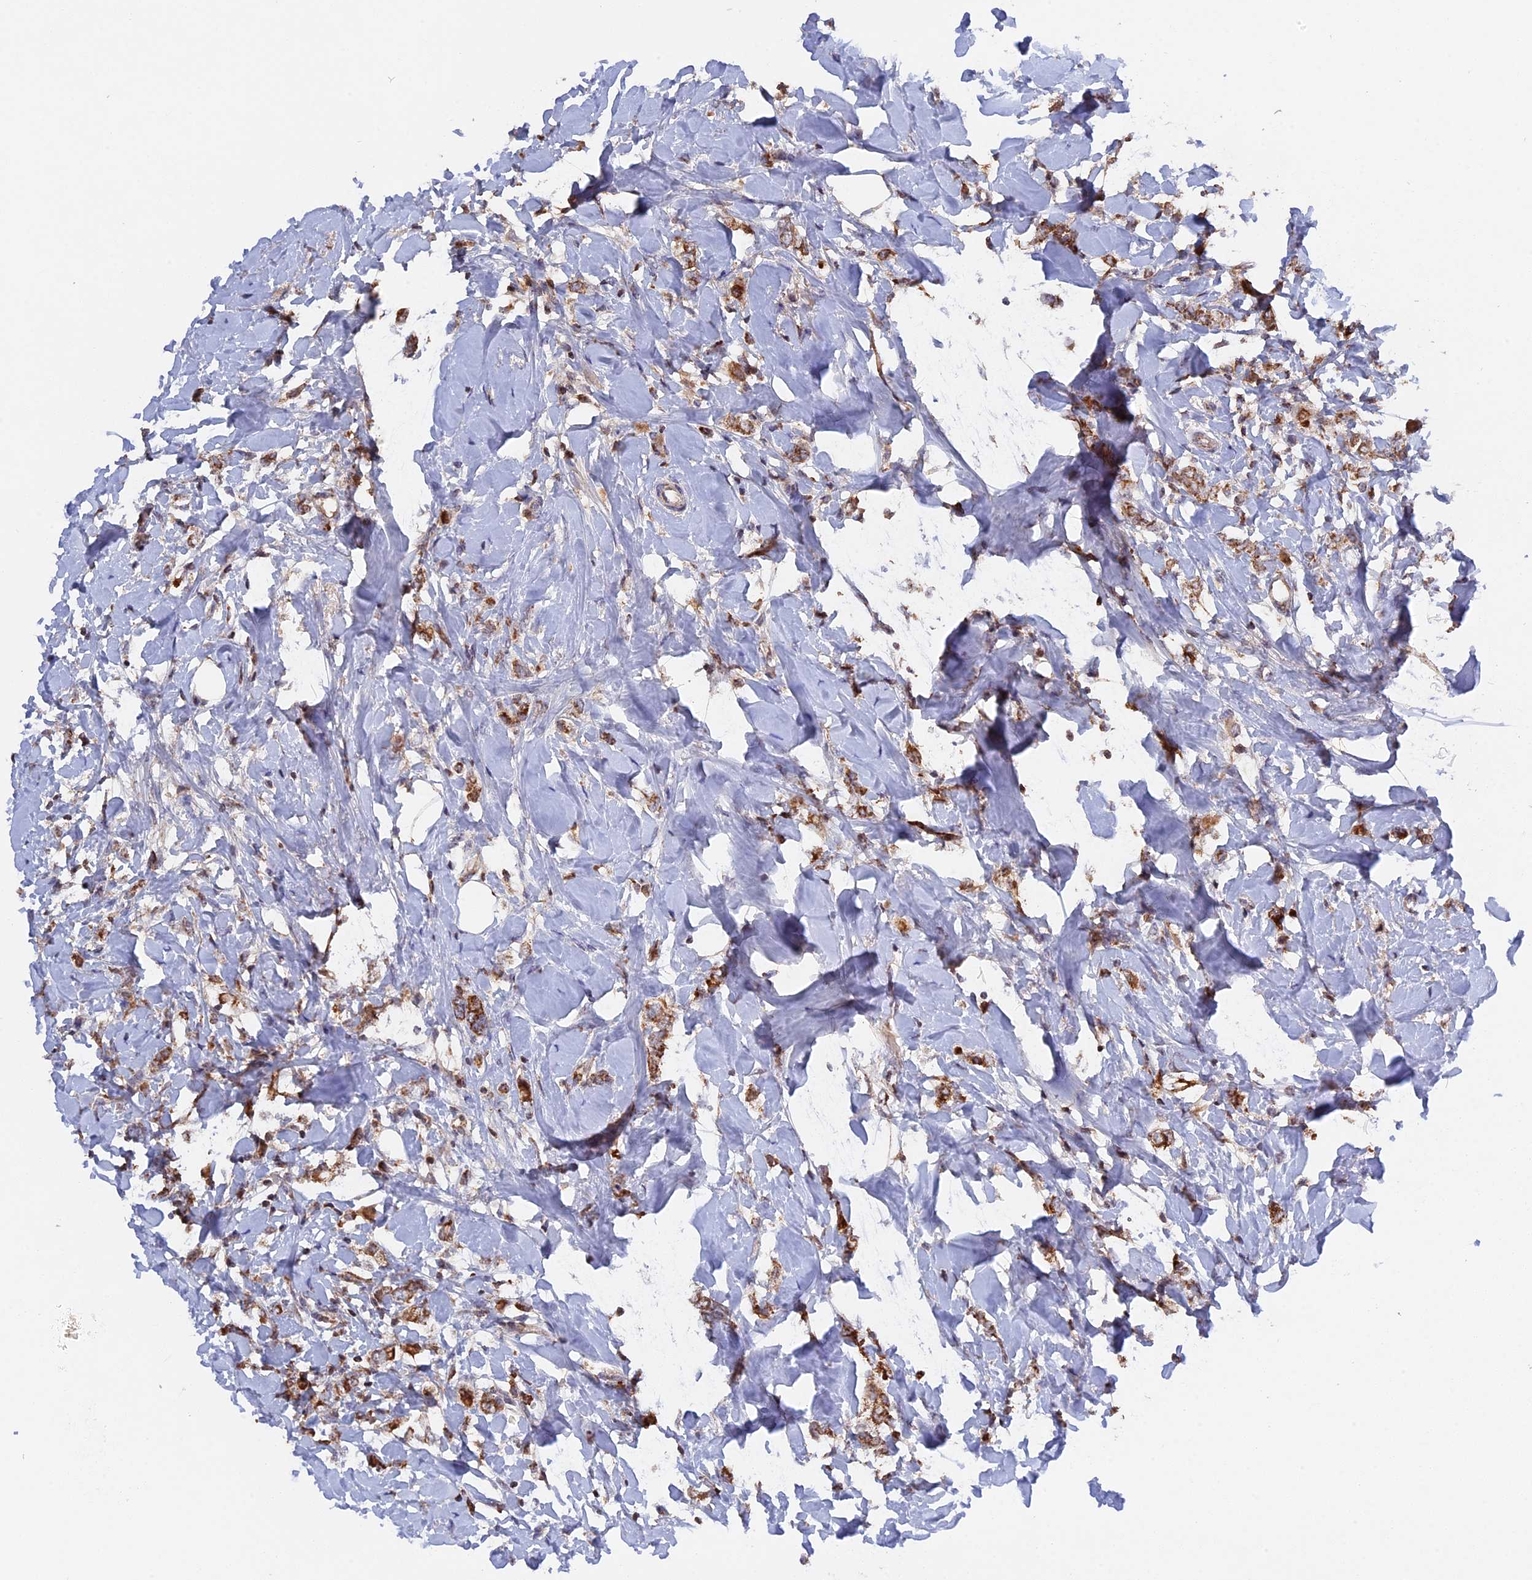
{"staining": {"intensity": "moderate", "quantity": ">75%", "location": "cytoplasmic/membranous"}, "tissue": "breast cancer", "cell_type": "Tumor cells", "image_type": "cancer", "snomed": [{"axis": "morphology", "description": "Normal tissue, NOS"}, {"axis": "morphology", "description": "Lobular carcinoma"}, {"axis": "topography", "description": "Breast"}], "caption": "This micrograph exhibits immunohistochemistry staining of breast cancer (lobular carcinoma), with medium moderate cytoplasmic/membranous expression in about >75% of tumor cells.", "gene": "MPV17L", "patient": {"sex": "female", "age": 47}}